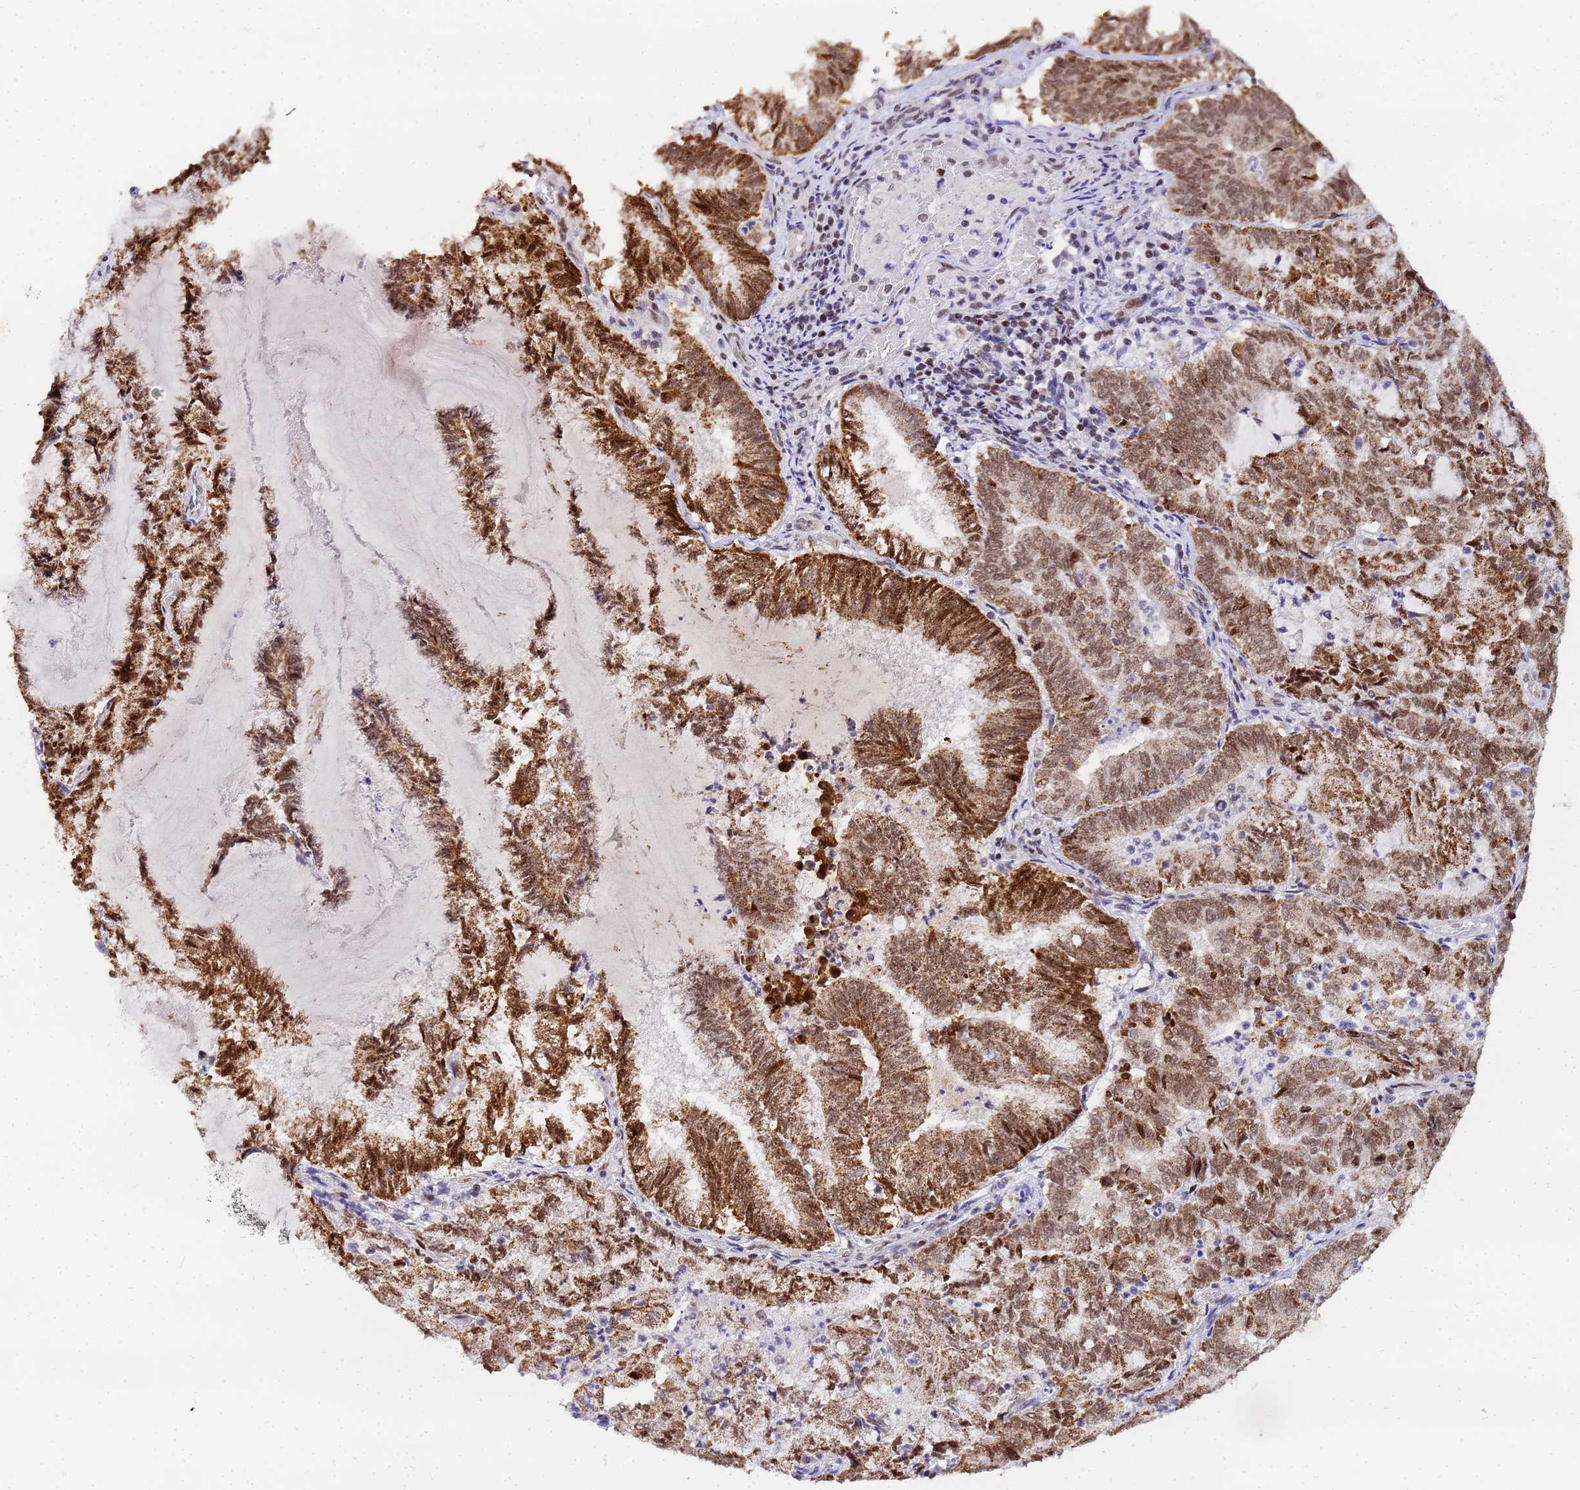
{"staining": {"intensity": "moderate", "quantity": ">75%", "location": "cytoplasmic/membranous,nuclear"}, "tissue": "endometrial cancer", "cell_type": "Tumor cells", "image_type": "cancer", "snomed": [{"axis": "morphology", "description": "Adenocarcinoma, NOS"}, {"axis": "topography", "description": "Endometrium"}], "caption": "Endometrial adenocarcinoma stained with DAB immunohistochemistry (IHC) shows medium levels of moderate cytoplasmic/membranous and nuclear staining in about >75% of tumor cells.", "gene": "CKMT1A", "patient": {"sex": "female", "age": 80}}